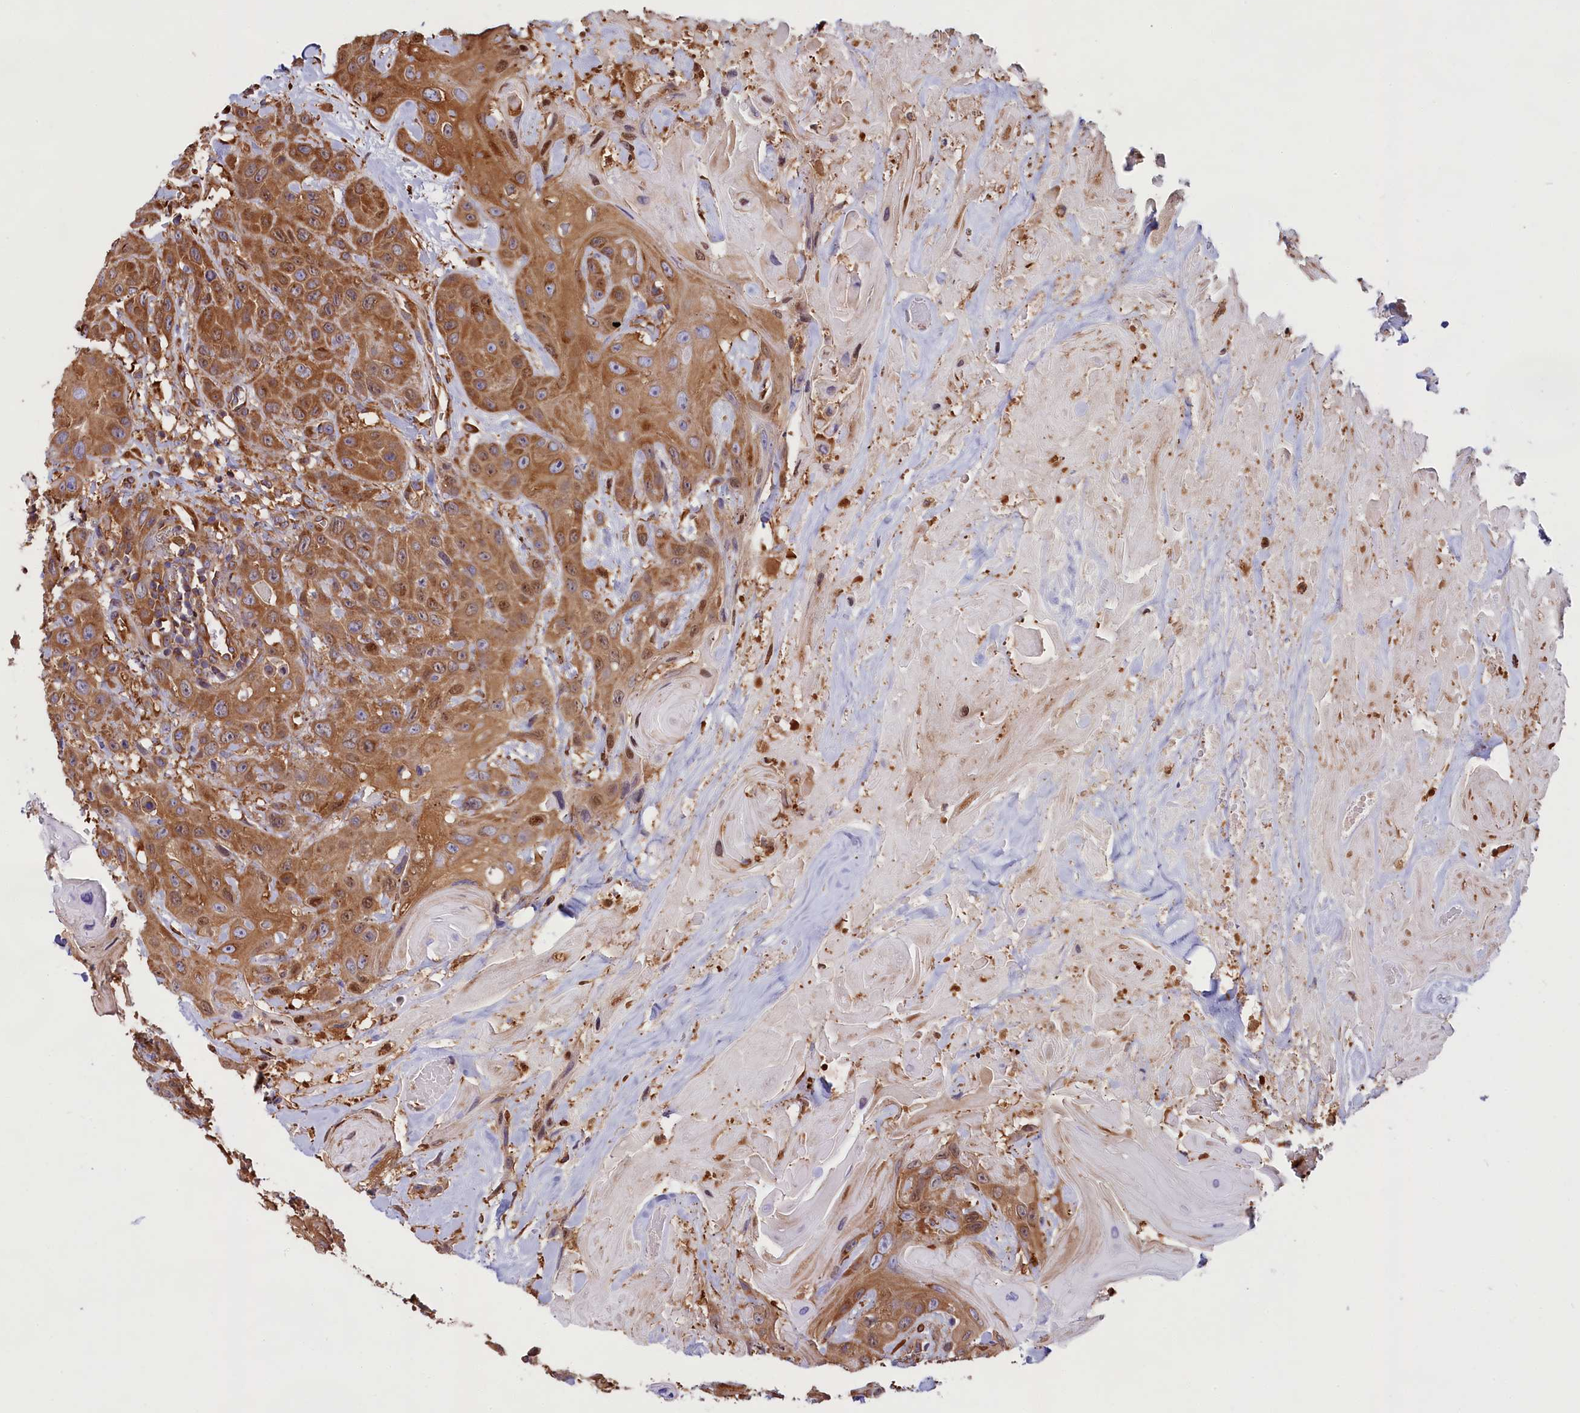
{"staining": {"intensity": "moderate", "quantity": ">75%", "location": "cytoplasmic/membranous,nuclear"}, "tissue": "head and neck cancer", "cell_type": "Tumor cells", "image_type": "cancer", "snomed": [{"axis": "morphology", "description": "Squamous cell carcinoma, NOS"}, {"axis": "topography", "description": "Head-Neck"}], "caption": "DAB (3,3'-diaminobenzidine) immunohistochemical staining of human head and neck cancer (squamous cell carcinoma) displays moderate cytoplasmic/membranous and nuclear protein staining in about >75% of tumor cells.", "gene": "GYS1", "patient": {"sex": "male", "age": 81}}